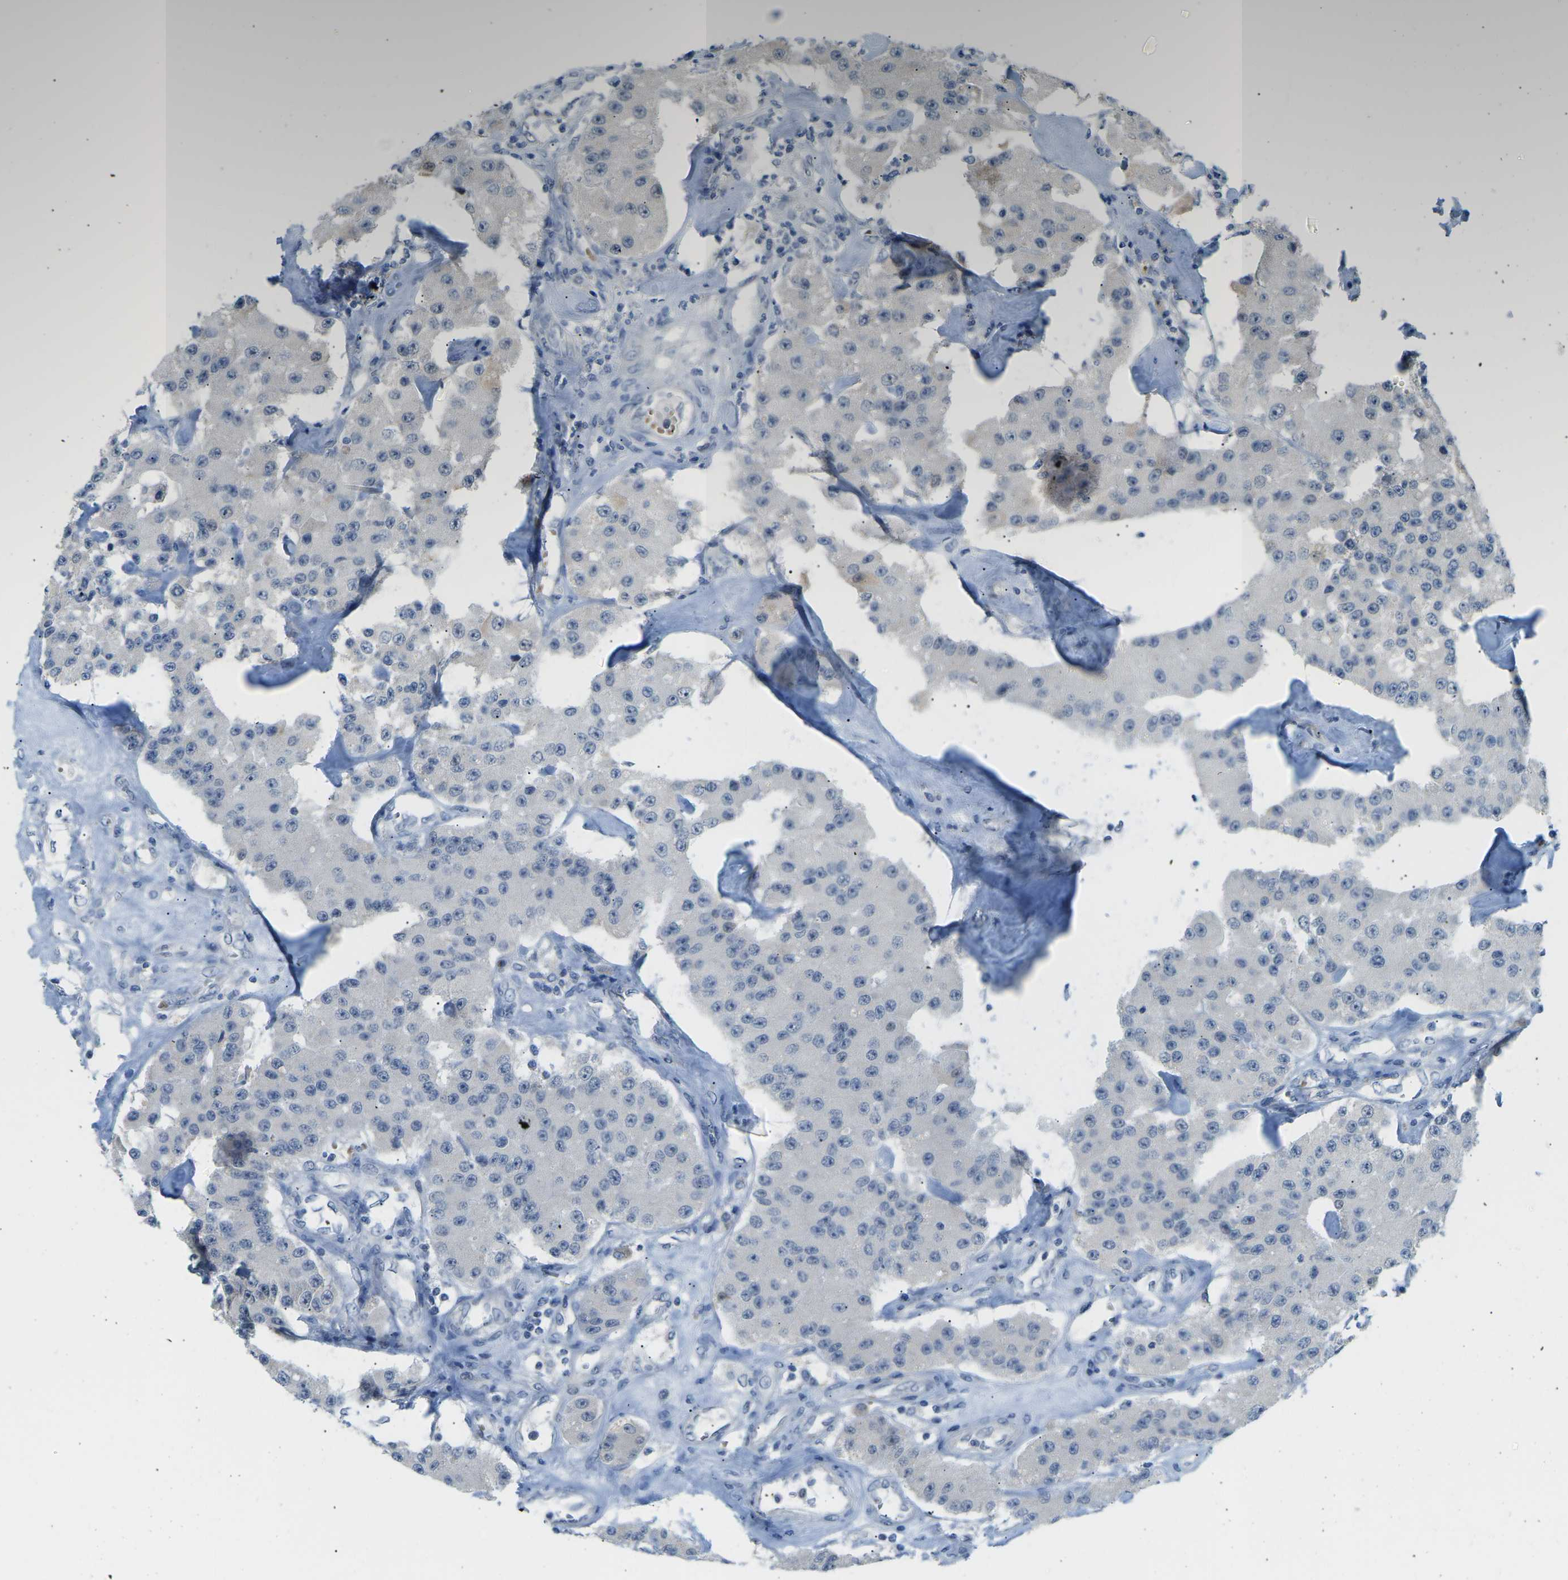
{"staining": {"intensity": "negative", "quantity": "none", "location": "none"}, "tissue": "carcinoid", "cell_type": "Tumor cells", "image_type": "cancer", "snomed": [{"axis": "morphology", "description": "Carcinoid, malignant, NOS"}, {"axis": "topography", "description": "Pancreas"}], "caption": "High power microscopy micrograph of an IHC photomicrograph of malignant carcinoid, revealing no significant expression in tumor cells.", "gene": "PSAT1", "patient": {"sex": "male", "age": 41}}